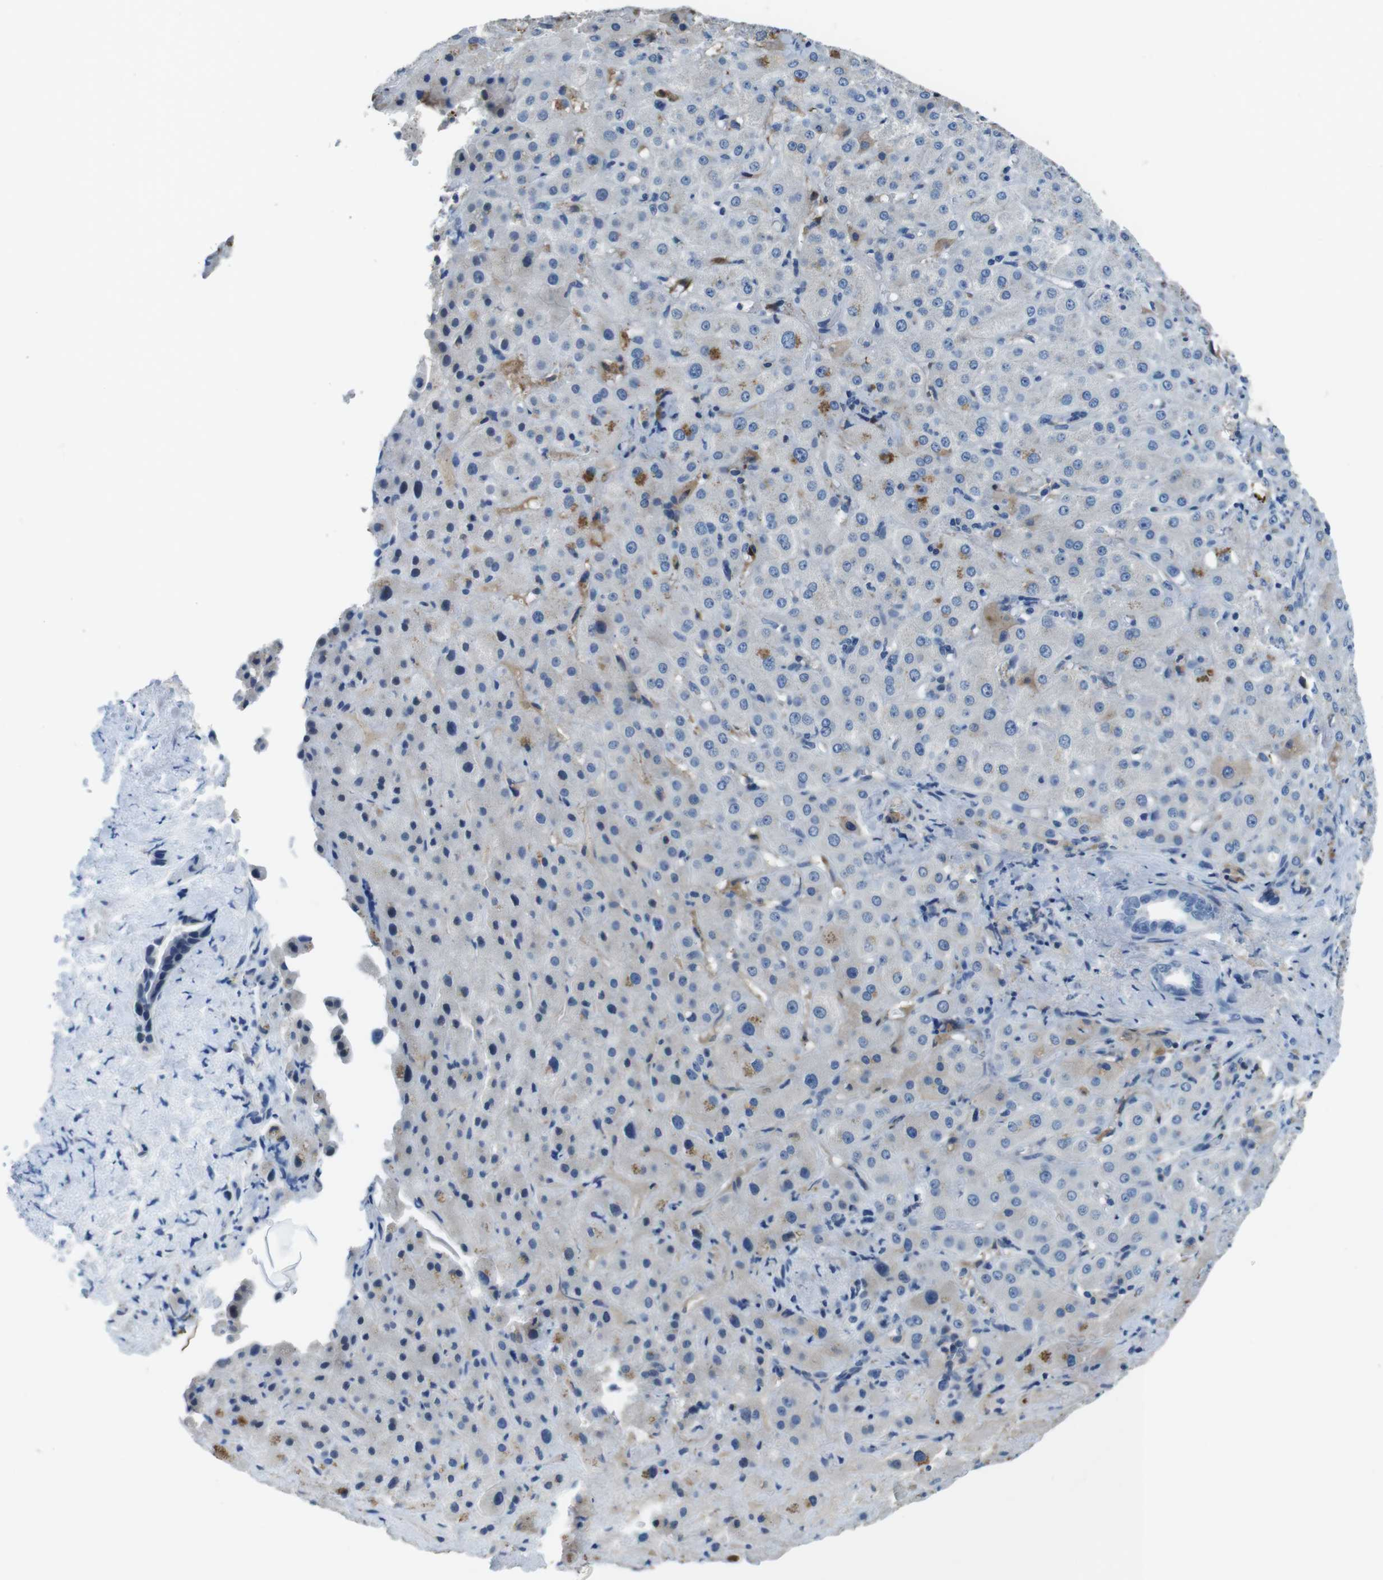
{"staining": {"intensity": "negative", "quantity": "none", "location": "none"}, "tissue": "liver cancer", "cell_type": "Tumor cells", "image_type": "cancer", "snomed": [{"axis": "morphology", "description": "Cholangiocarcinoma"}, {"axis": "topography", "description": "Liver"}], "caption": "Photomicrograph shows no significant protein staining in tumor cells of cholangiocarcinoma (liver). The staining was performed using DAB to visualize the protein expression in brown, while the nuclei were stained in blue with hematoxylin (Magnification: 20x).", "gene": "TMPRSS15", "patient": {"sex": "female", "age": 65}}